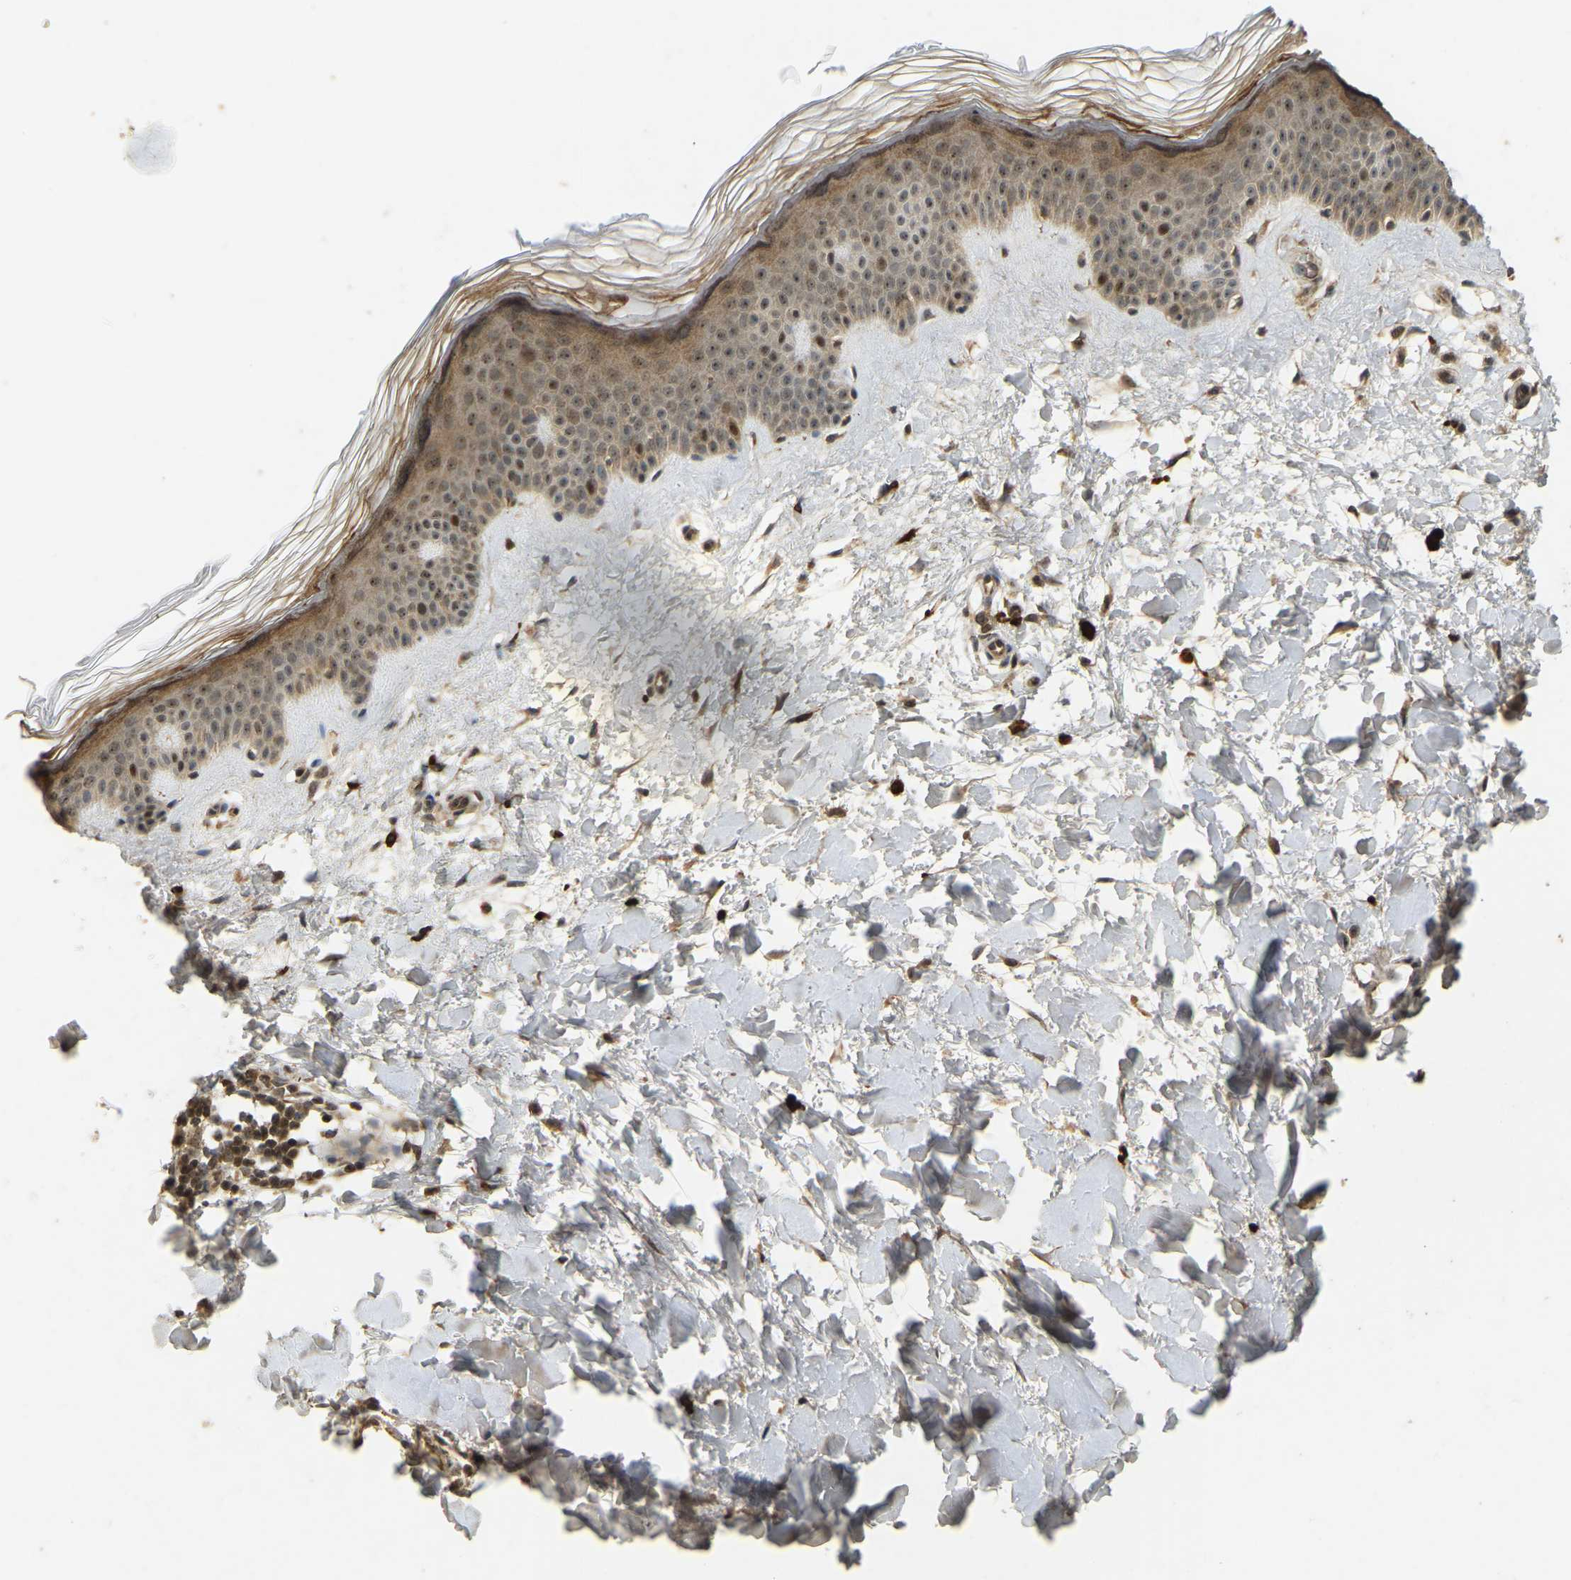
{"staining": {"intensity": "moderate", "quantity": ">75%", "location": "cytoplasmic/membranous,nuclear"}, "tissue": "skin", "cell_type": "Fibroblasts", "image_type": "normal", "snomed": [{"axis": "morphology", "description": "Normal tissue, NOS"}, {"axis": "morphology", "description": "Malignant melanoma, Metastatic site"}, {"axis": "topography", "description": "Skin"}], "caption": "Immunohistochemical staining of normal skin displays >75% levels of moderate cytoplasmic/membranous,nuclear protein expression in about >75% of fibroblasts.", "gene": "BRF2", "patient": {"sex": "male", "age": 41}}